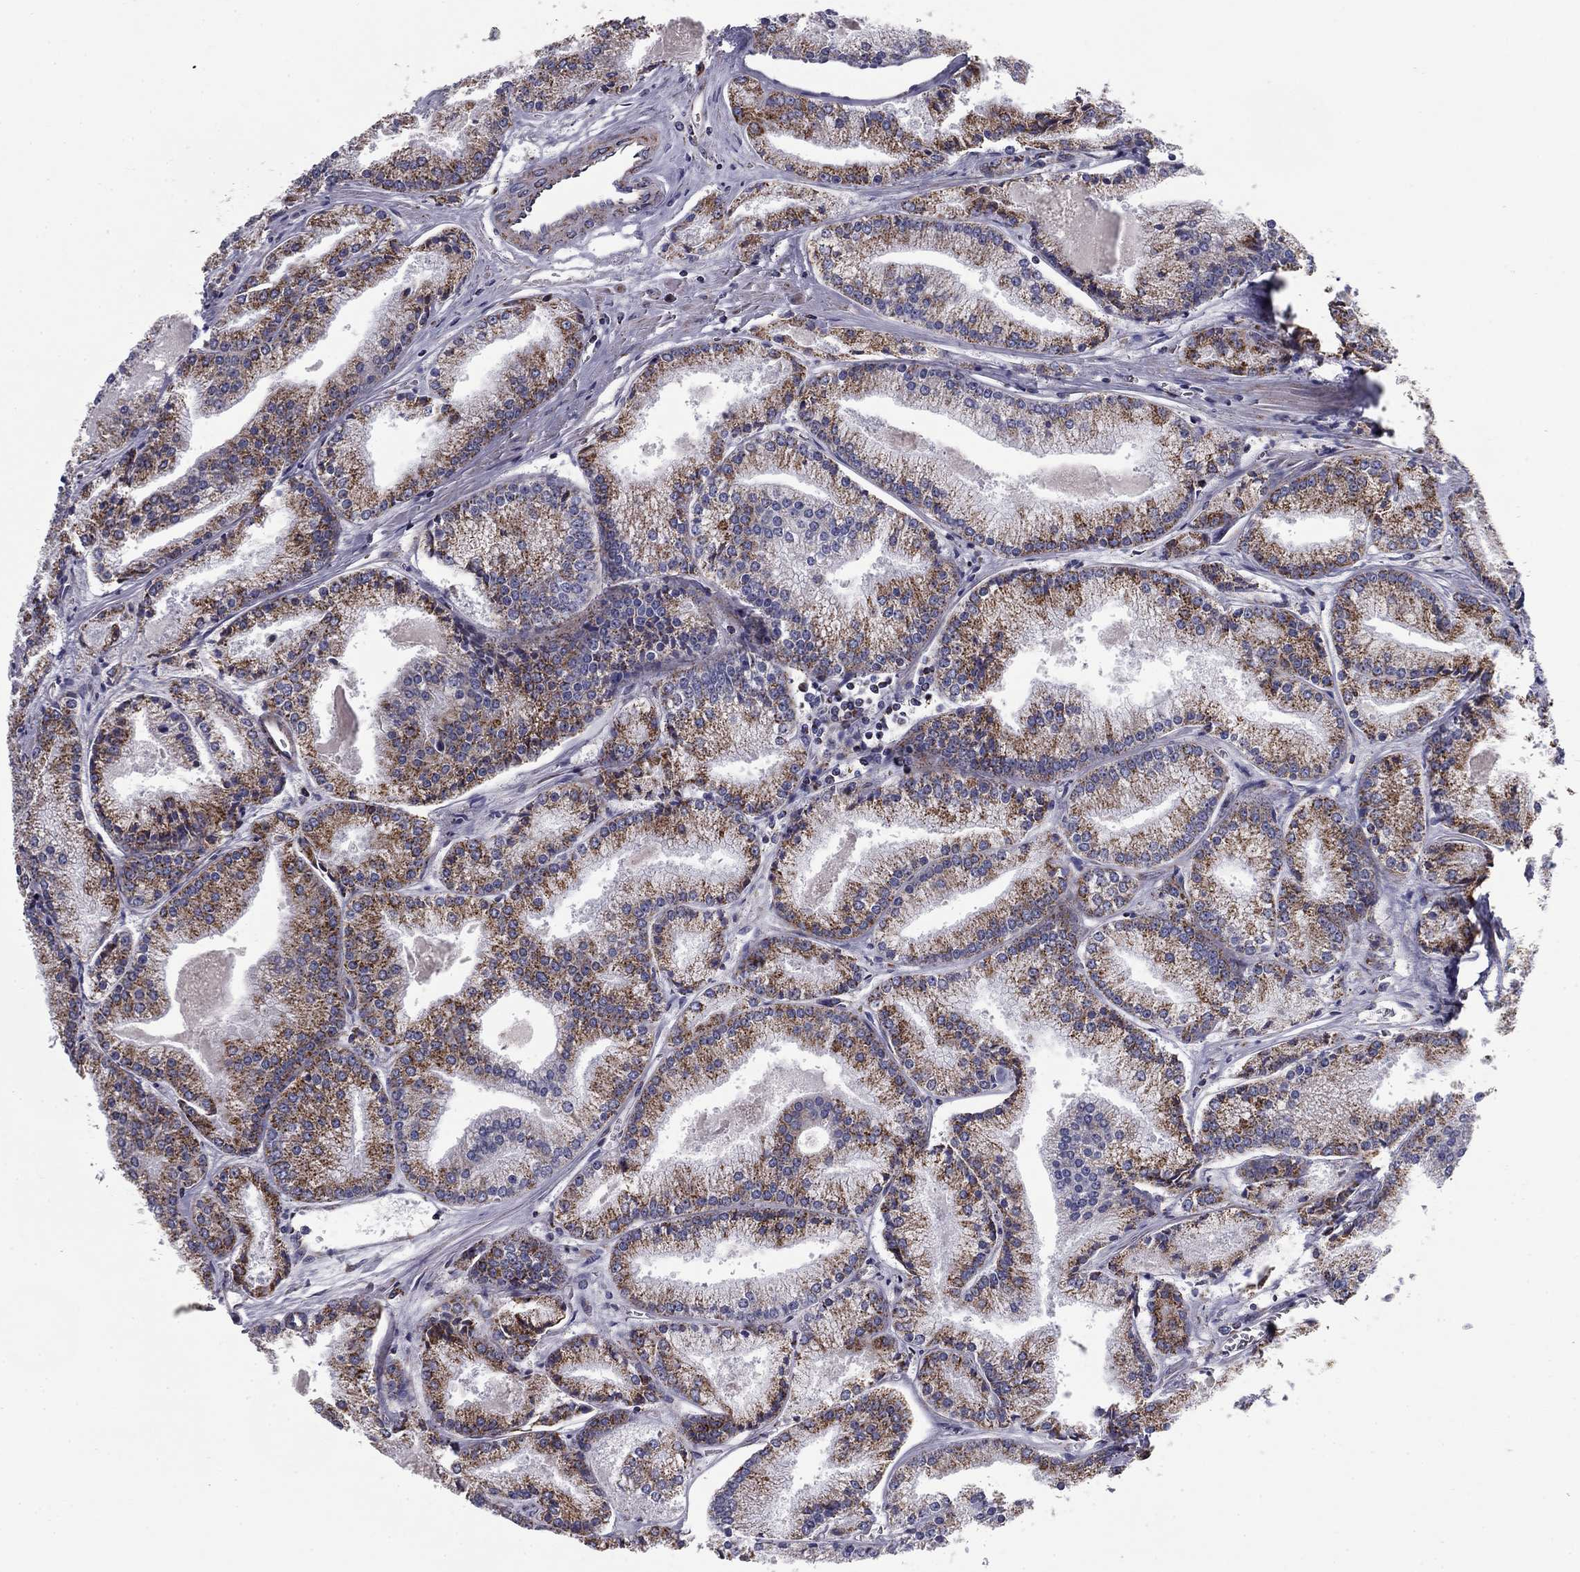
{"staining": {"intensity": "moderate", "quantity": ">75%", "location": "cytoplasmic/membranous"}, "tissue": "prostate cancer", "cell_type": "Tumor cells", "image_type": "cancer", "snomed": [{"axis": "morphology", "description": "Adenocarcinoma, NOS"}, {"axis": "topography", "description": "Prostate"}], "caption": "Immunohistochemistry (IHC) photomicrograph of human prostate cancer (adenocarcinoma) stained for a protein (brown), which shows medium levels of moderate cytoplasmic/membranous positivity in about >75% of tumor cells.", "gene": "NDUFV1", "patient": {"sex": "male", "age": 72}}